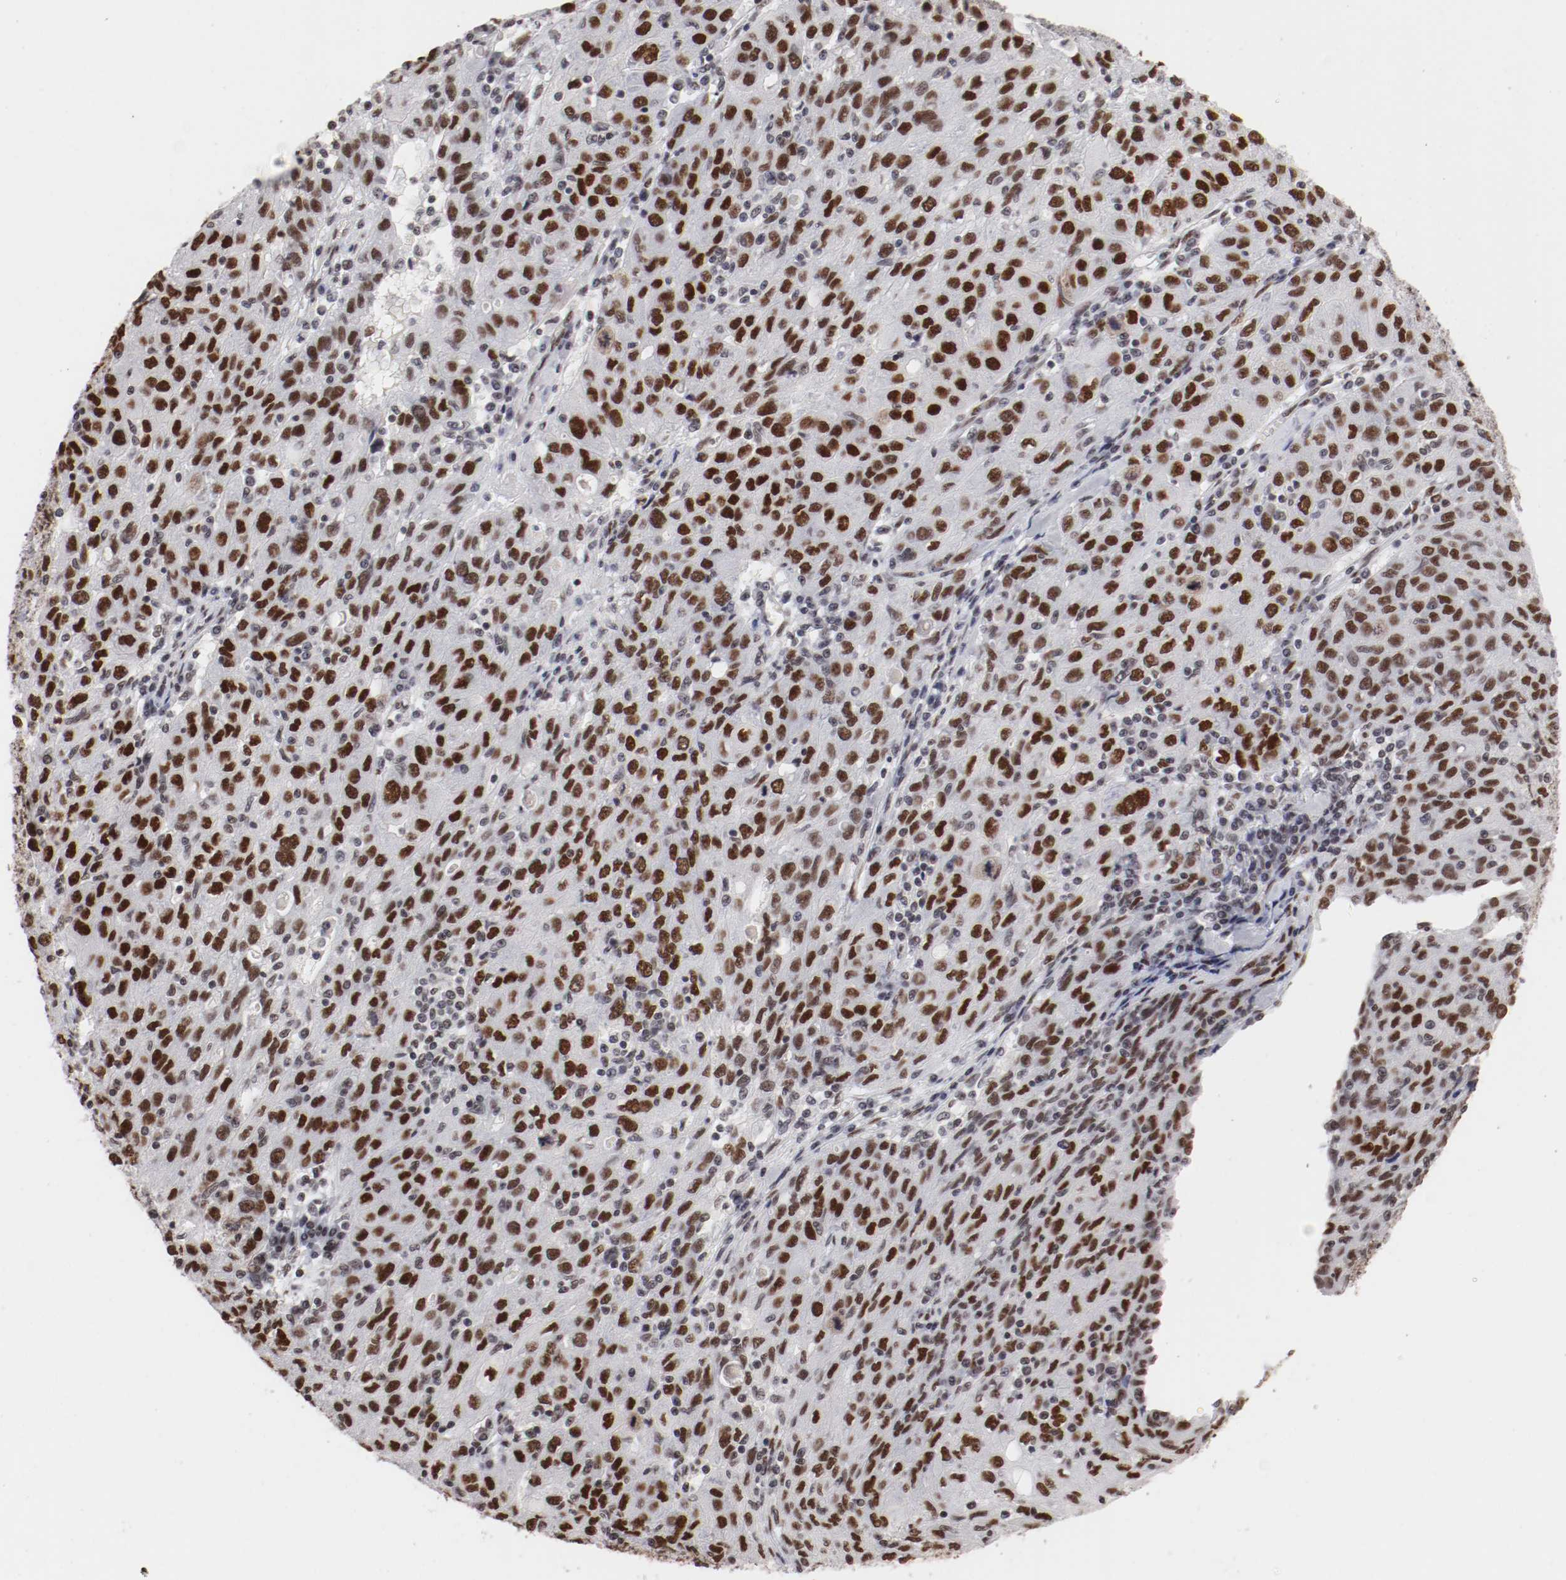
{"staining": {"intensity": "strong", "quantity": ">75%", "location": "nuclear"}, "tissue": "ovarian cancer", "cell_type": "Tumor cells", "image_type": "cancer", "snomed": [{"axis": "morphology", "description": "Carcinoma, endometroid"}, {"axis": "topography", "description": "Ovary"}], "caption": "Ovarian cancer stained with DAB IHC demonstrates high levels of strong nuclear staining in approximately >75% of tumor cells. Using DAB (3,3'-diaminobenzidine) (brown) and hematoxylin (blue) stains, captured at high magnification using brightfield microscopy.", "gene": "TP53BP1", "patient": {"sex": "female", "age": 50}}